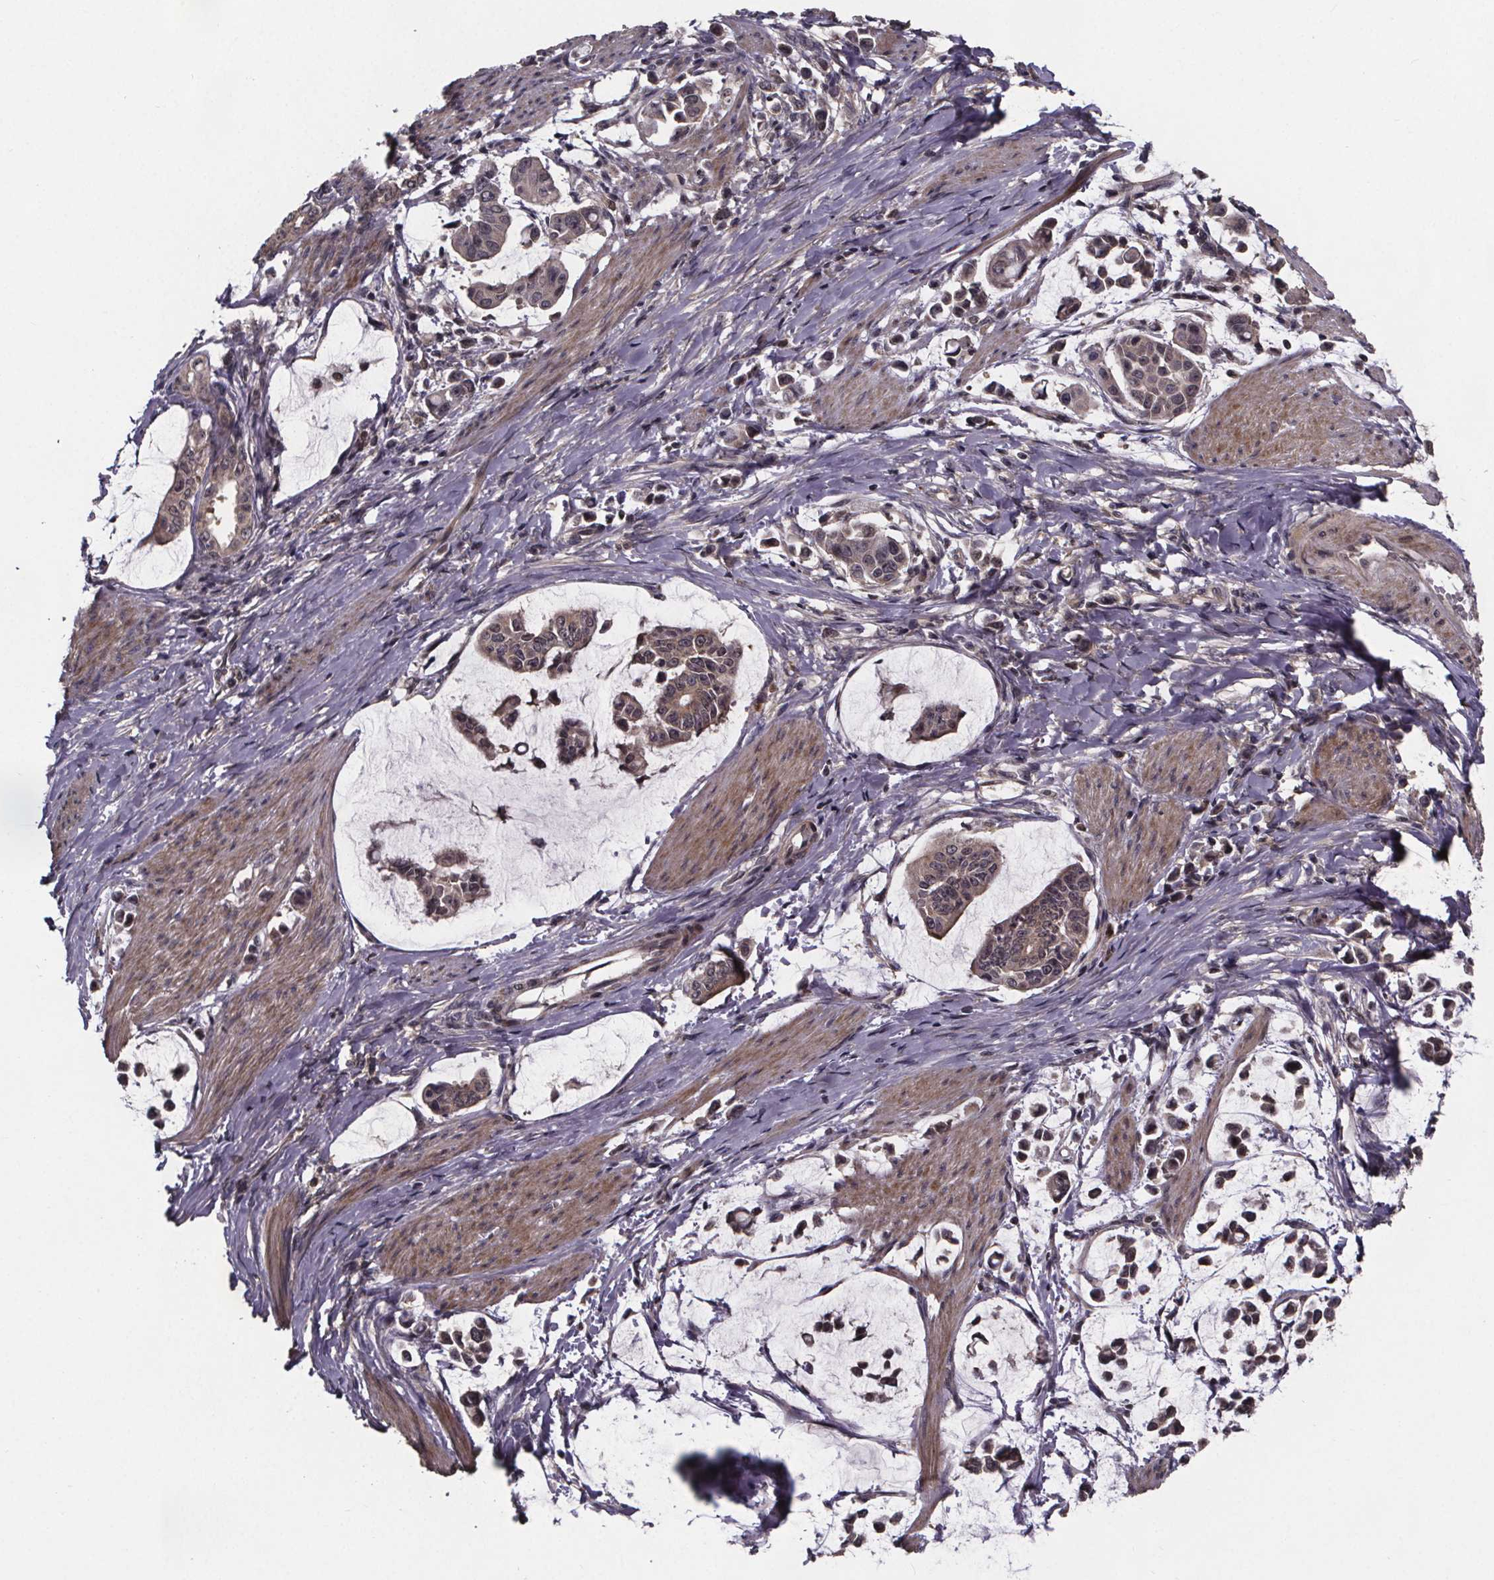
{"staining": {"intensity": "negative", "quantity": "none", "location": "none"}, "tissue": "stomach cancer", "cell_type": "Tumor cells", "image_type": "cancer", "snomed": [{"axis": "morphology", "description": "Adenocarcinoma, NOS"}, {"axis": "topography", "description": "Stomach"}], "caption": "Human stomach cancer (adenocarcinoma) stained for a protein using IHC exhibits no positivity in tumor cells.", "gene": "FN3KRP", "patient": {"sex": "male", "age": 82}}